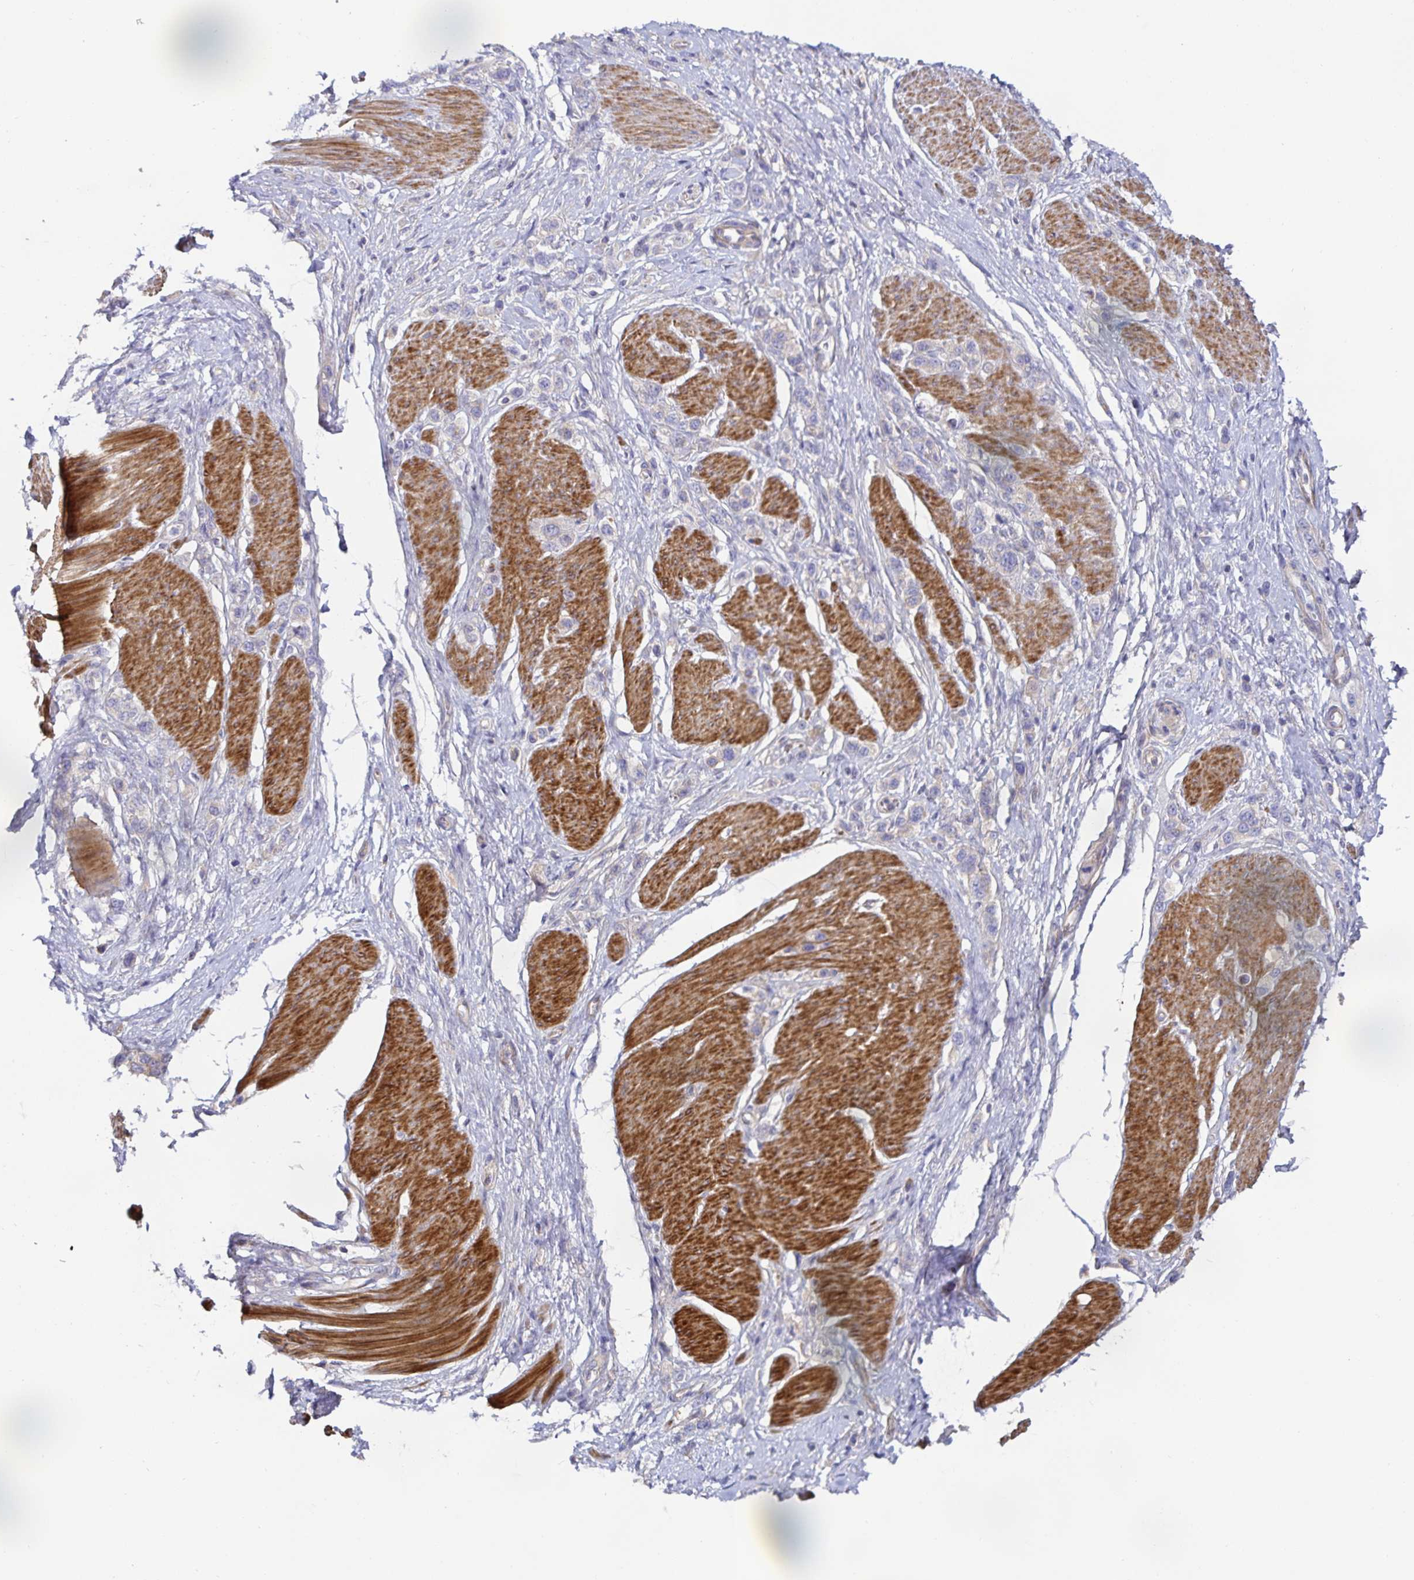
{"staining": {"intensity": "negative", "quantity": "none", "location": "none"}, "tissue": "stomach cancer", "cell_type": "Tumor cells", "image_type": "cancer", "snomed": [{"axis": "morphology", "description": "Adenocarcinoma, NOS"}, {"axis": "topography", "description": "Stomach"}], "caption": "Stomach cancer (adenocarcinoma) was stained to show a protein in brown. There is no significant expression in tumor cells.", "gene": "METTL22", "patient": {"sex": "female", "age": 65}}